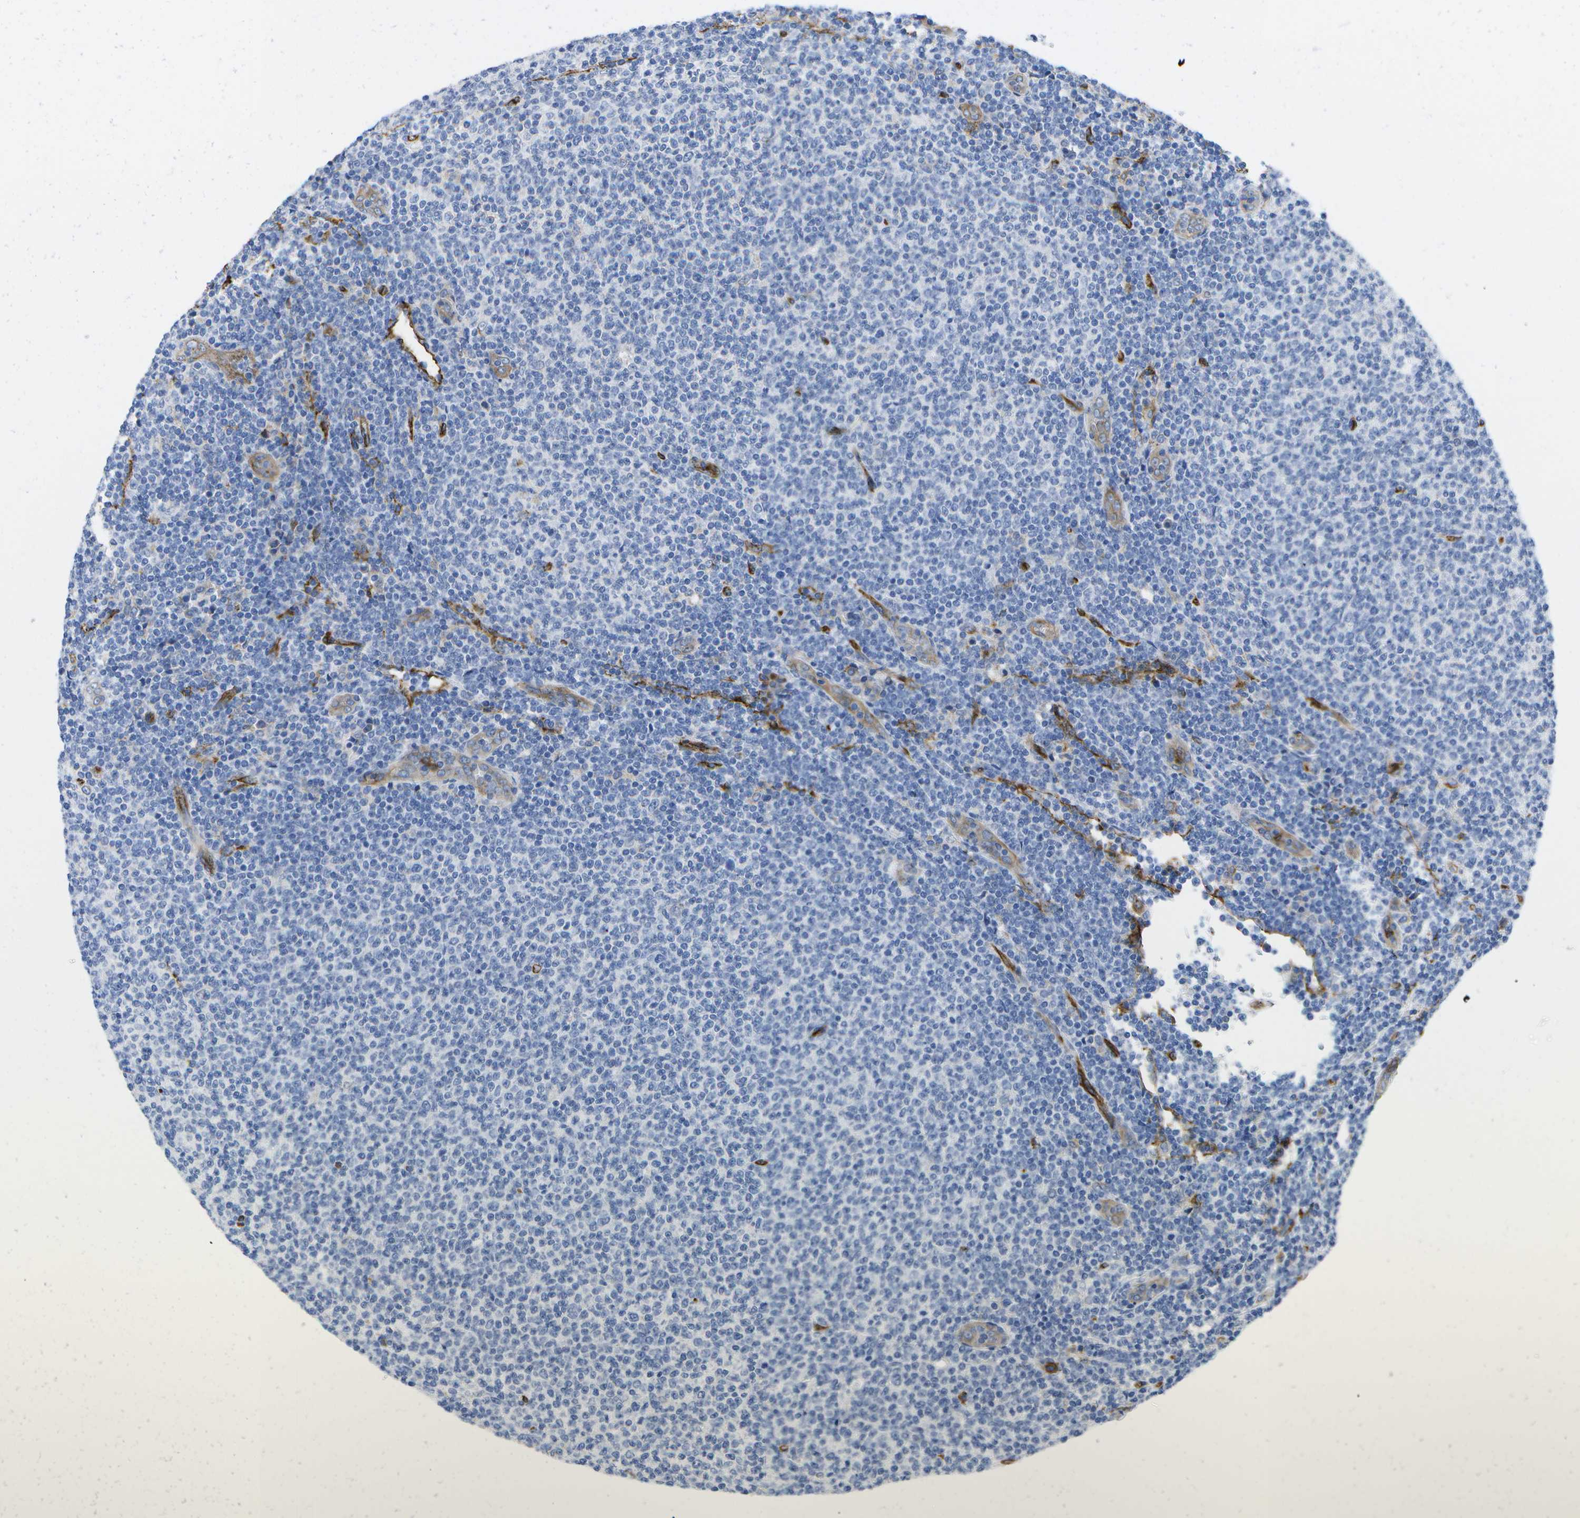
{"staining": {"intensity": "negative", "quantity": "none", "location": "none"}, "tissue": "lymphoma", "cell_type": "Tumor cells", "image_type": "cancer", "snomed": [{"axis": "morphology", "description": "Malignant lymphoma, non-Hodgkin's type, Low grade"}, {"axis": "topography", "description": "Lymph node"}], "caption": "An image of human low-grade malignant lymphoma, non-Hodgkin's type is negative for staining in tumor cells. The staining is performed using DAB brown chromogen with nuclei counter-stained in using hematoxylin.", "gene": "DYSF", "patient": {"sex": "male", "age": 66}}